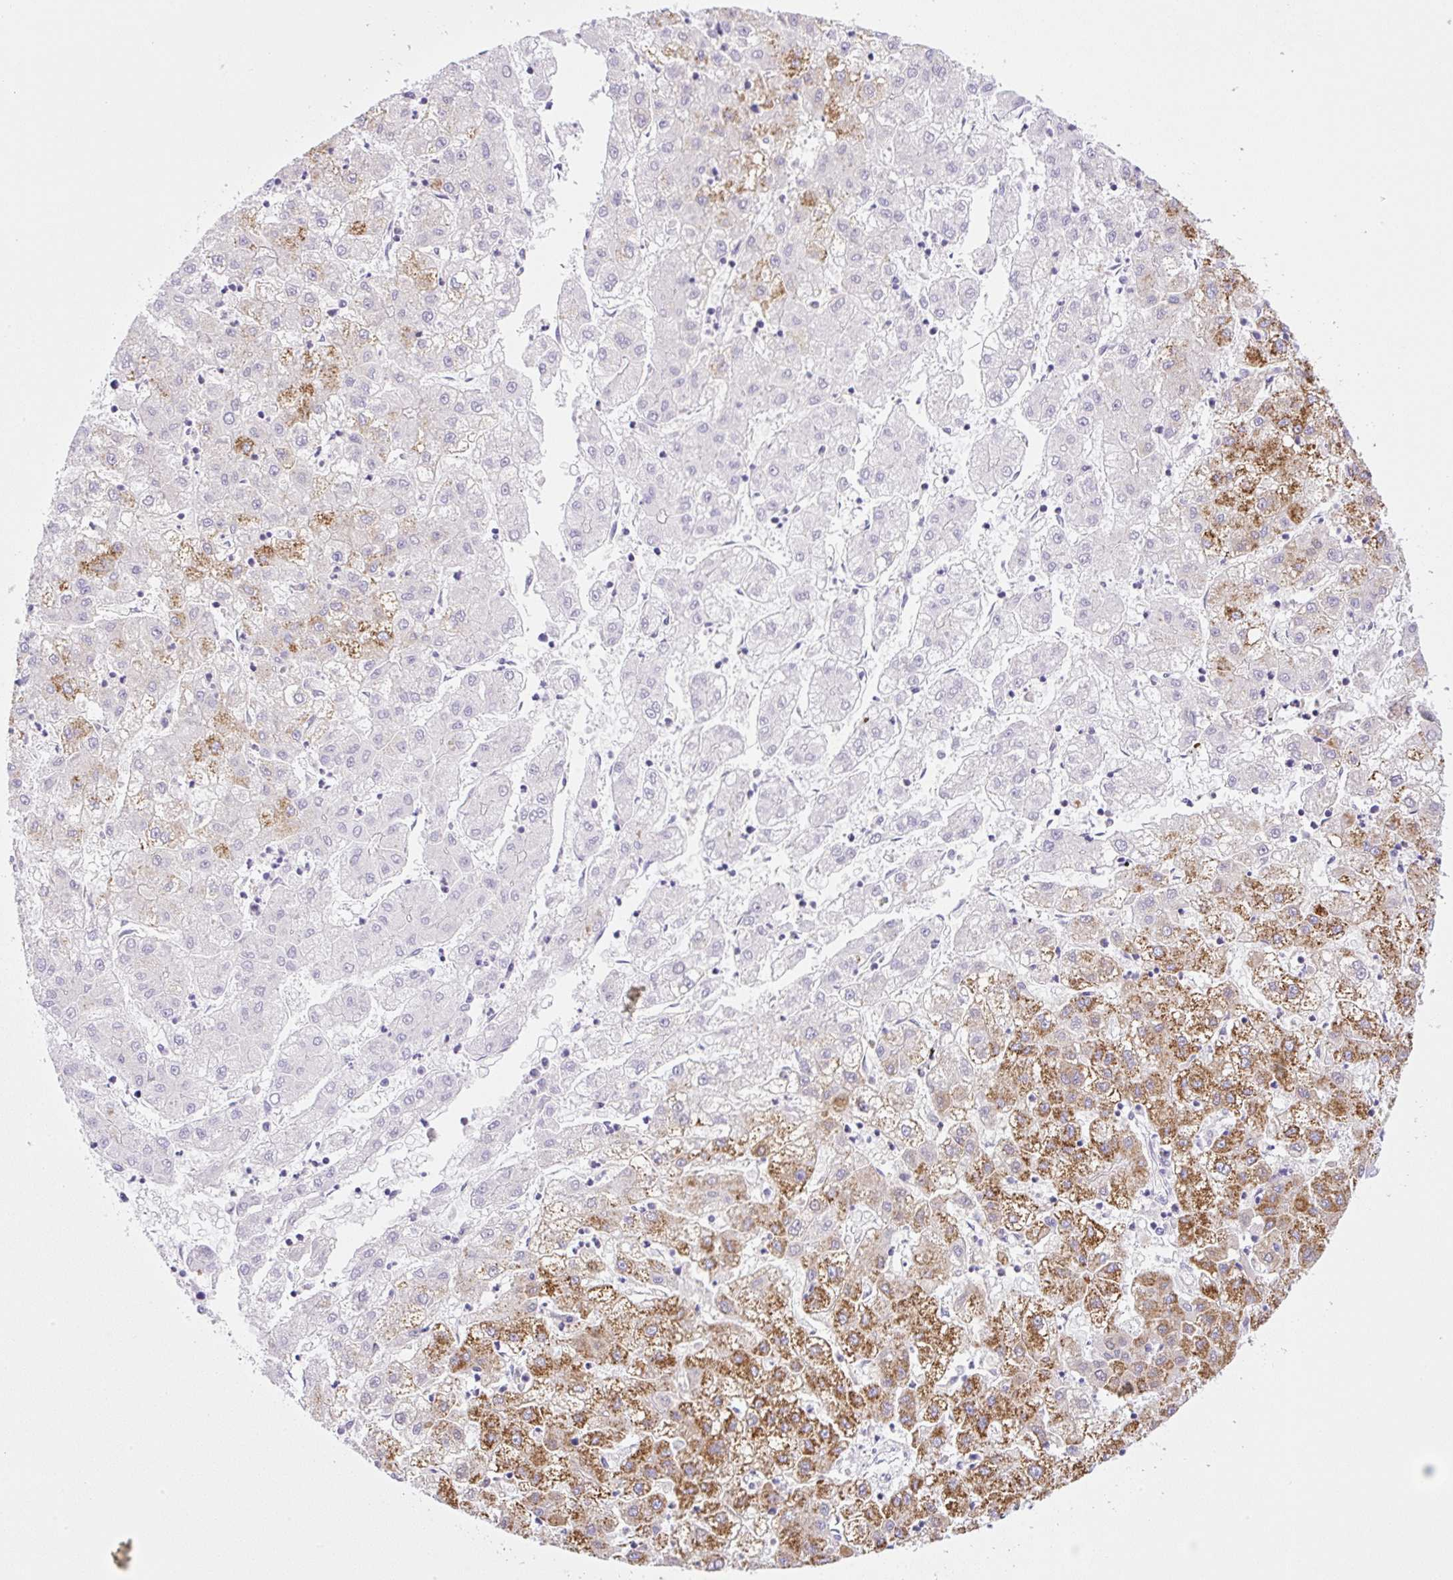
{"staining": {"intensity": "moderate", "quantity": "<25%", "location": "cytoplasmic/membranous"}, "tissue": "liver cancer", "cell_type": "Tumor cells", "image_type": "cancer", "snomed": [{"axis": "morphology", "description": "Carcinoma, Hepatocellular, NOS"}, {"axis": "topography", "description": "Liver"}], "caption": "Immunohistochemistry (IHC) micrograph of human liver cancer (hepatocellular carcinoma) stained for a protein (brown), which exhibits low levels of moderate cytoplasmic/membranous staining in approximately <25% of tumor cells.", "gene": "NF1", "patient": {"sex": "male", "age": 72}}